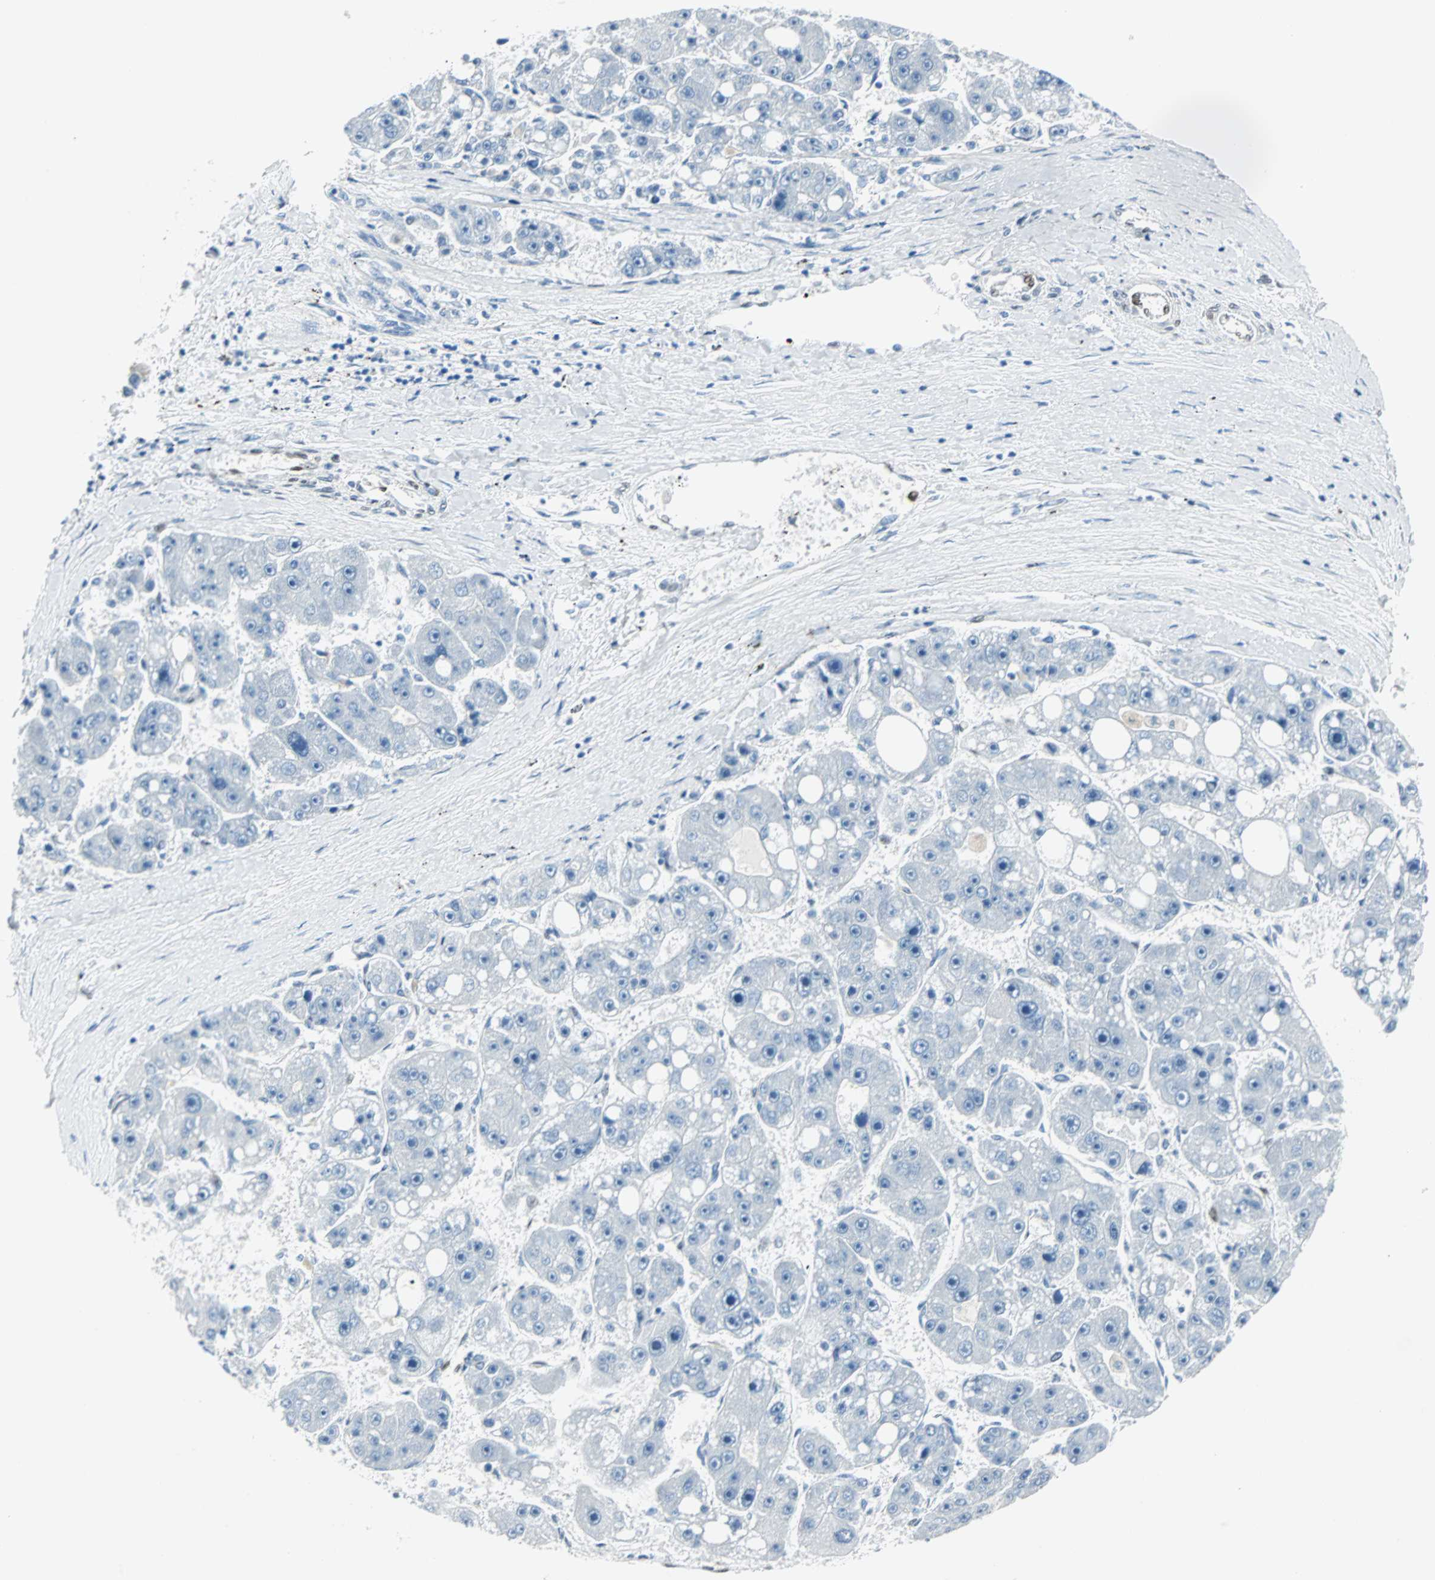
{"staining": {"intensity": "negative", "quantity": "none", "location": "none"}, "tissue": "liver cancer", "cell_type": "Tumor cells", "image_type": "cancer", "snomed": [{"axis": "morphology", "description": "Carcinoma, Hepatocellular, NOS"}, {"axis": "topography", "description": "Liver"}], "caption": "Hepatocellular carcinoma (liver) stained for a protein using immunohistochemistry demonstrates no staining tumor cells.", "gene": "IL33", "patient": {"sex": "female", "age": 61}}